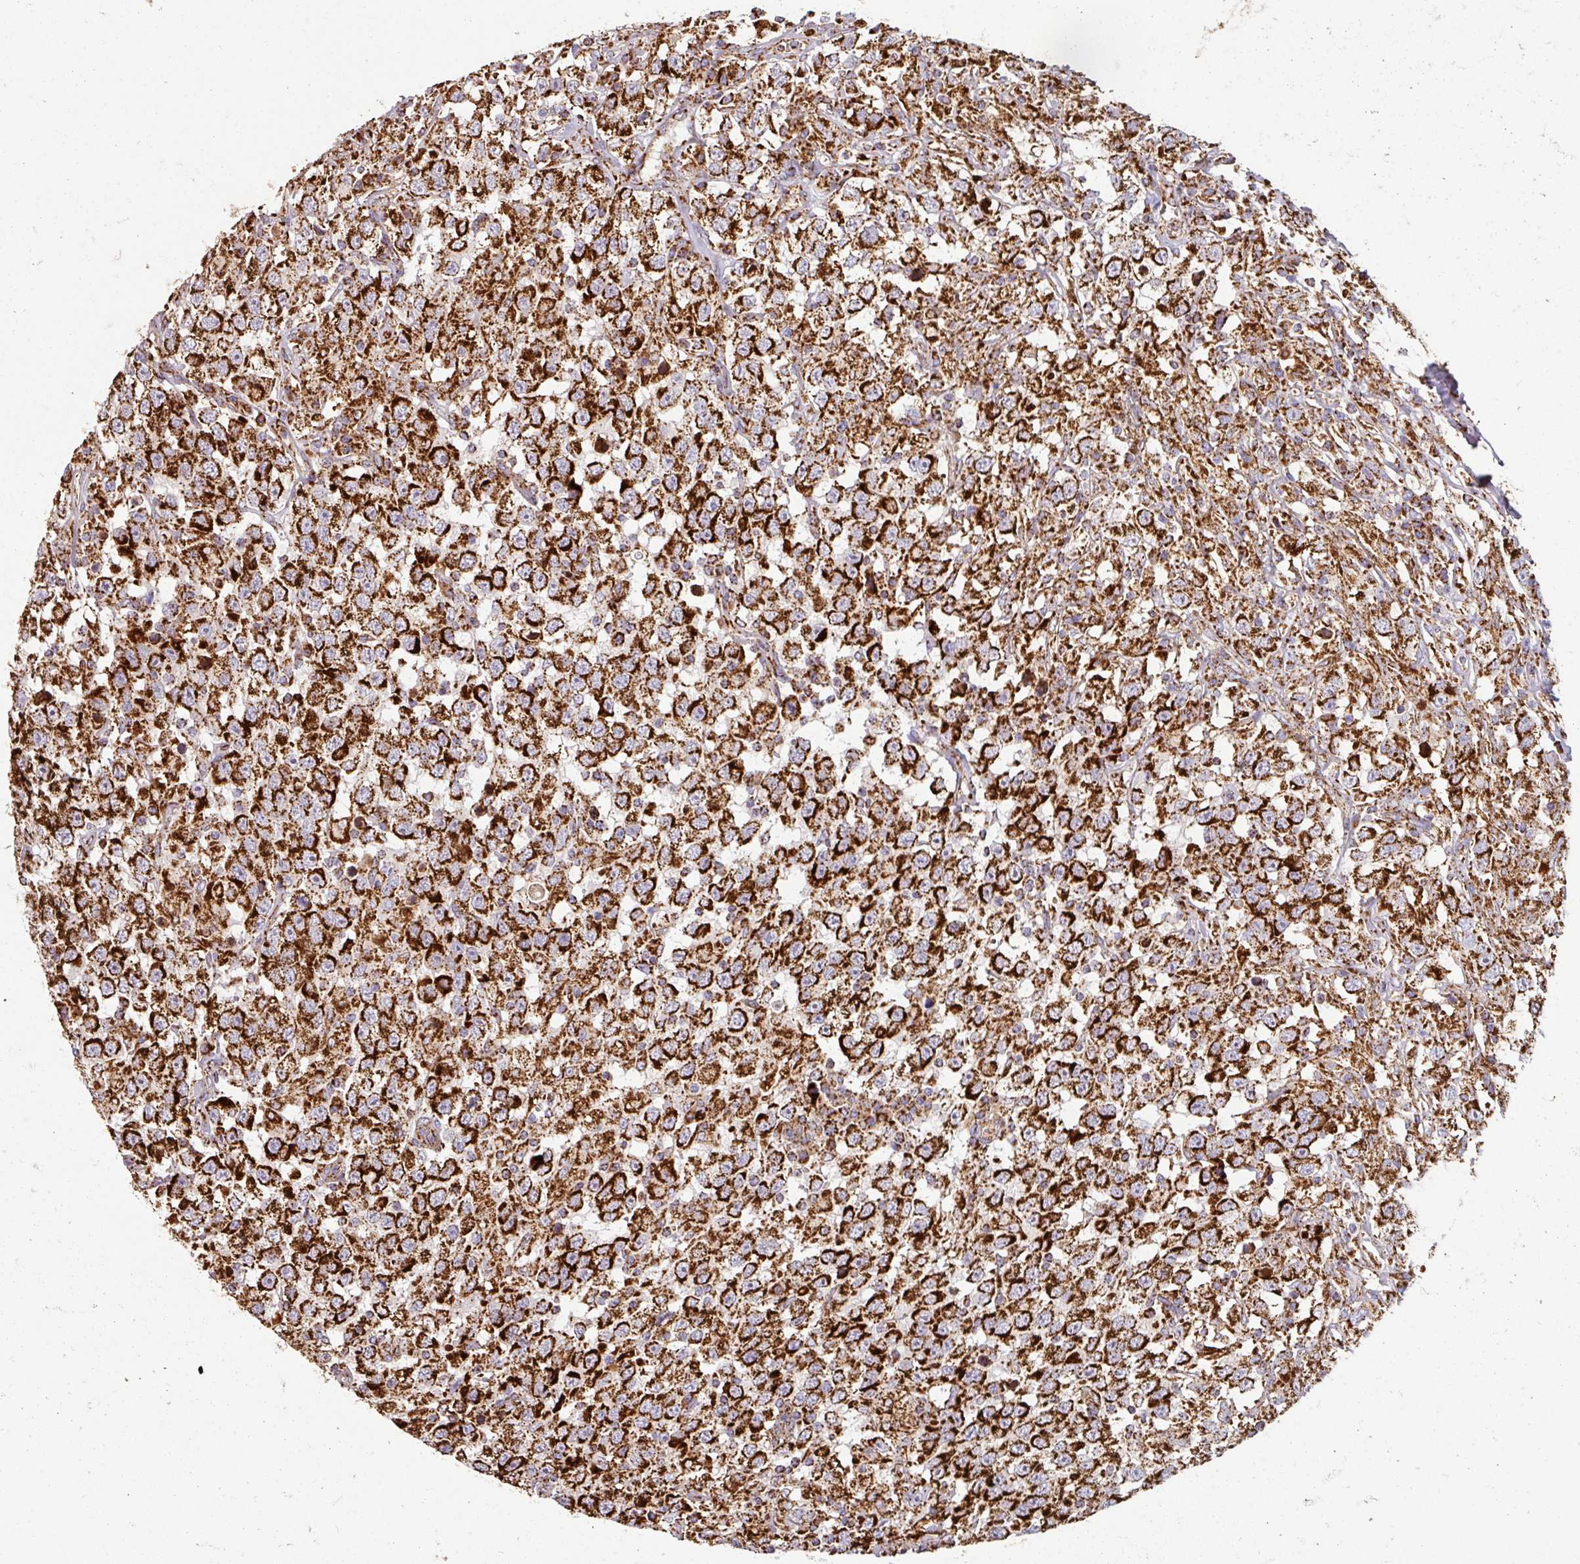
{"staining": {"intensity": "strong", "quantity": ">75%", "location": "cytoplasmic/membranous"}, "tissue": "testis cancer", "cell_type": "Tumor cells", "image_type": "cancer", "snomed": [{"axis": "morphology", "description": "Seminoma, NOS"}, {"axis": "topography", "description": "Testis"}], "caption": "DAB (3,3'-diaminobenzidine) immunohistochemical staining of testis cancer reveals strong cytoplasmic/membranous protein staining in about >75% of tumor cells. (DAB (3,3'-diaminobenzidine) = brown stain, brightfield microscopy at high magnification).", "gene": "TRAP1", "patient": {"sex": "male", "age": 41}}